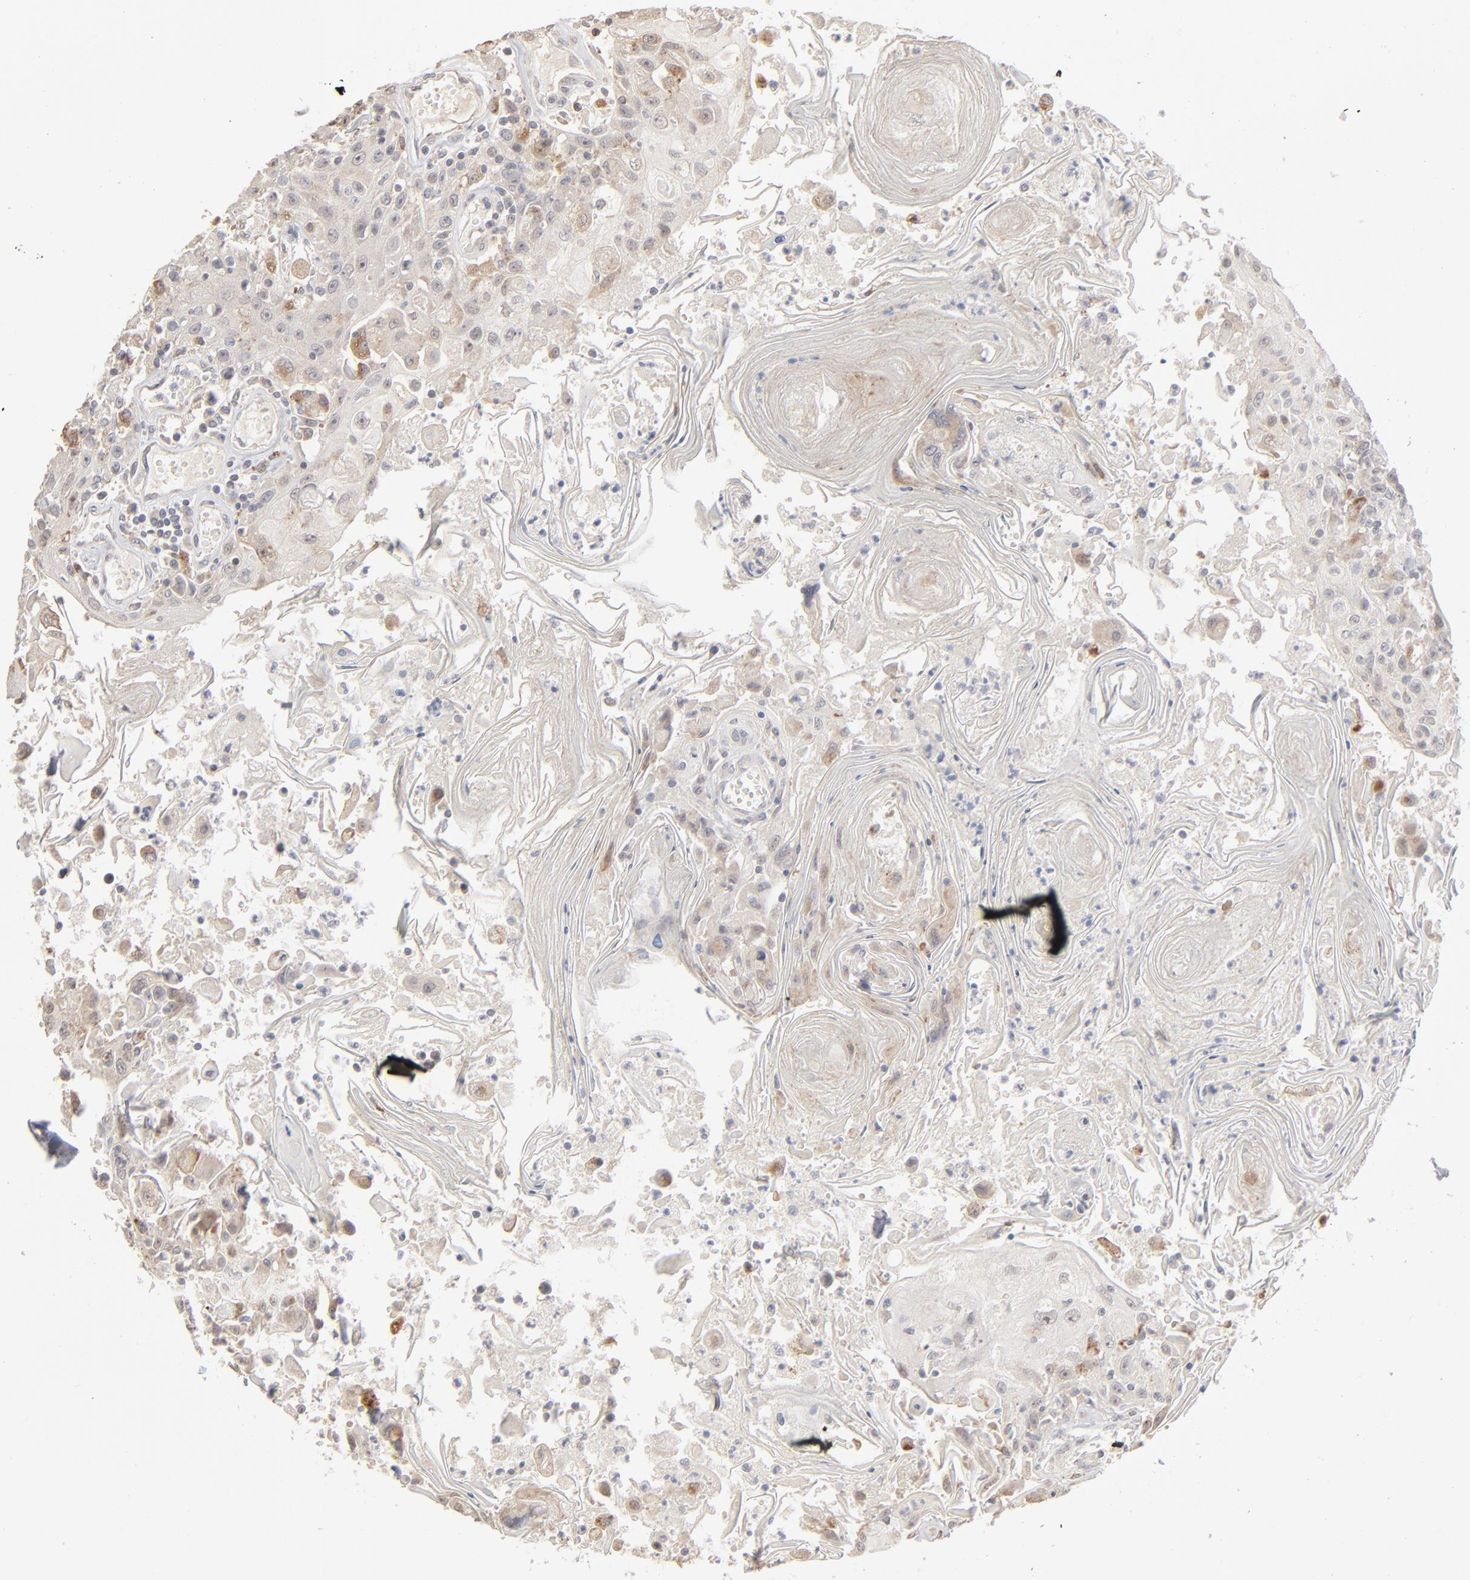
{"staining": {"intensity": "weak", "quantity": "25%-75%", "location": "cytoplasmic/membranous"}, "tissue": "head and neck cancer", "cell_type": "Tumor cells", "image_type": "cancer", "snomed": [{"axis": "morphology", "description": "Squamous cell carcinoma, NOS"}, {"axis": "topography", "description": "Oral tissue"}, {"axis": "topography", "description": "Head-Neck"}], "caption": "Head and neck cancer stained with immunohistochemistry (IHC) shows weak cytoplasmic/membranous positivity in approximately 25%-75% of tumor cells. (Stains: DAB in brown, nuclei in blue, Microscopy: brightfield microscopy at high magnification).", "gene": "POMT2", "patient": {"sex": "female", "age": 76}}